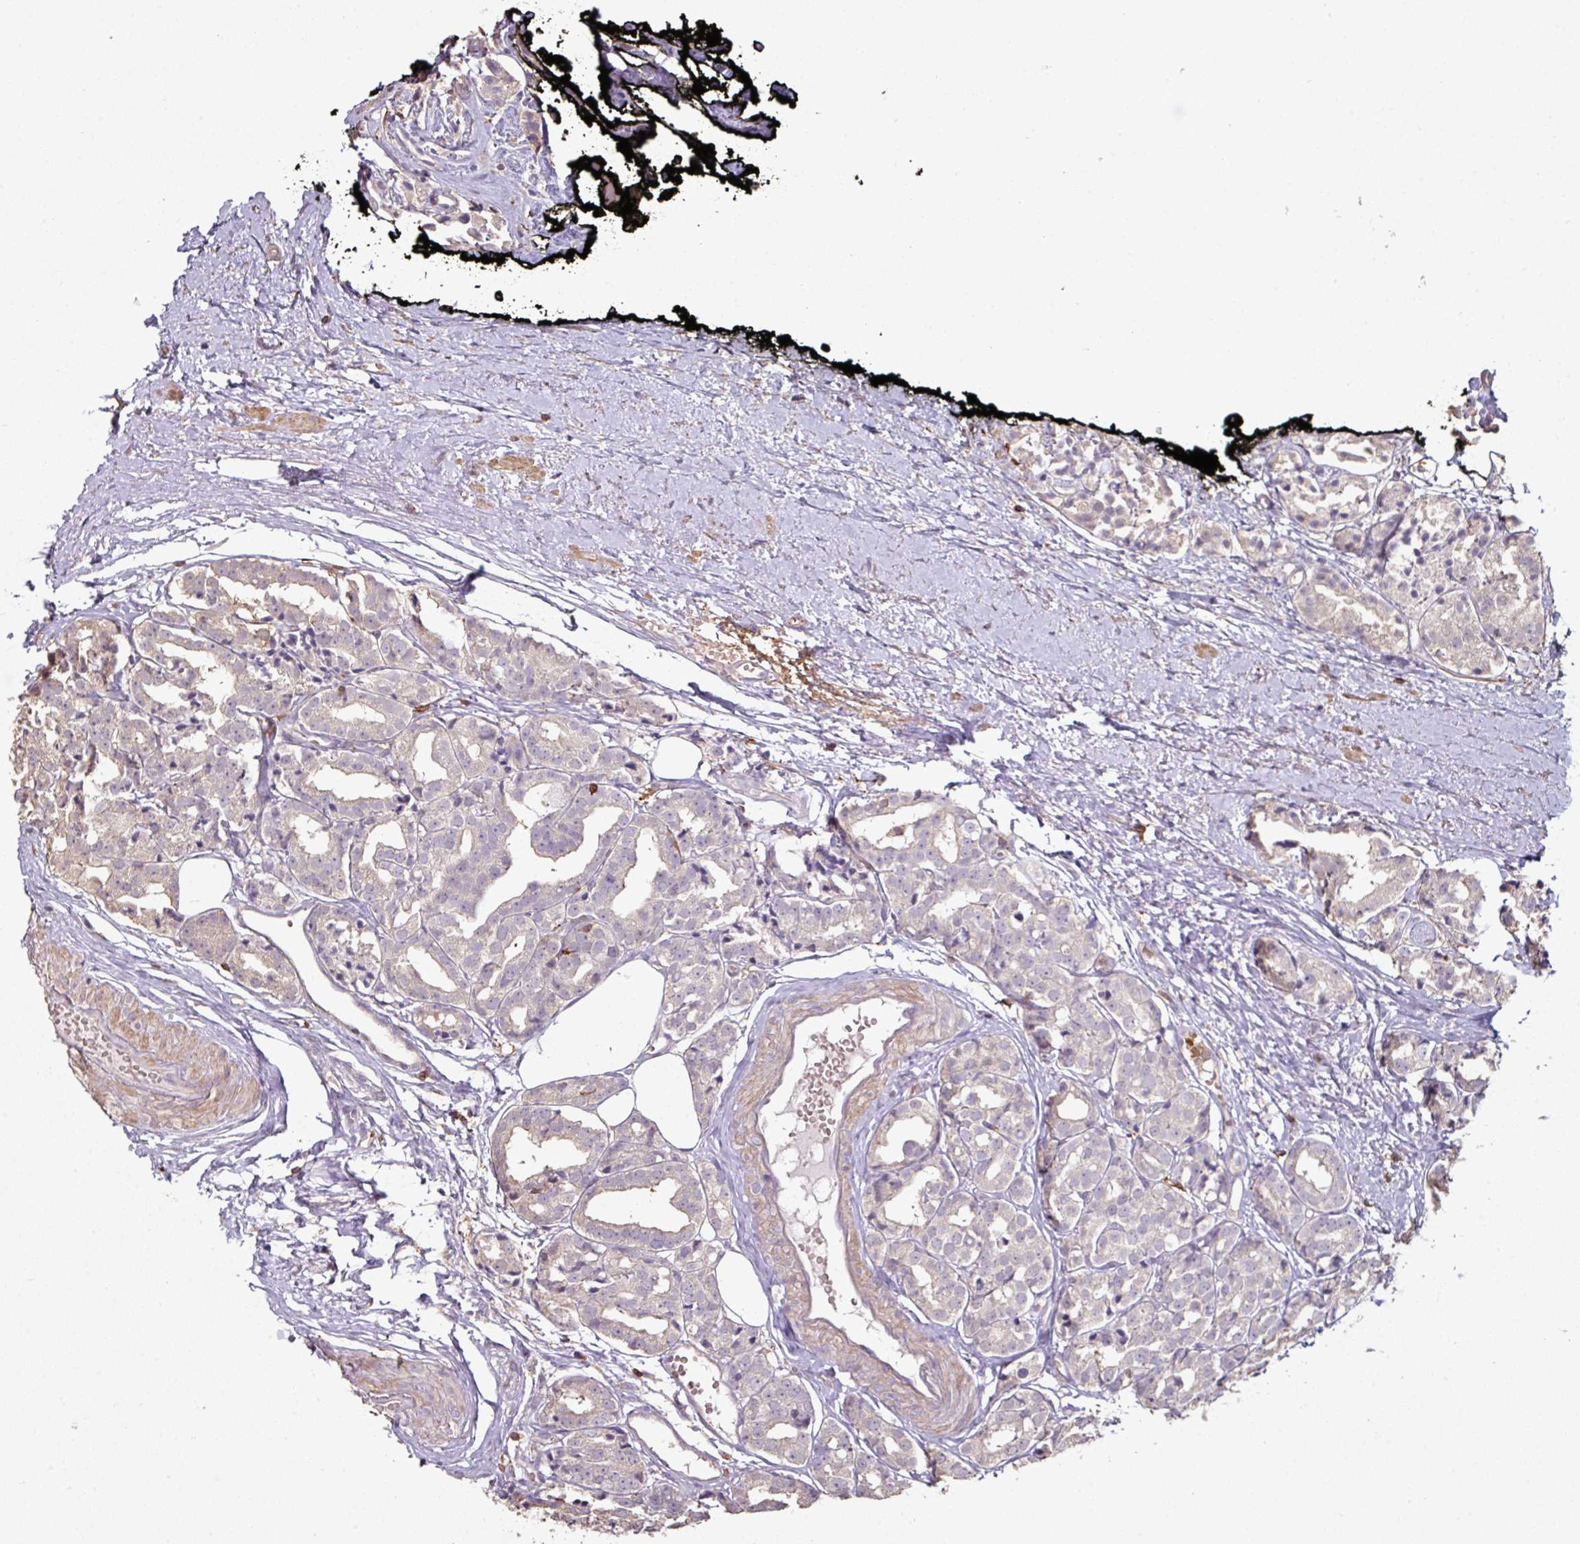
{"staining": {"intensity": "weak", "quantity": "<25%", "location": "cytoplasmic/membranous"}, "tissue": "prostate cancer", "cell_type": "Tumor cells", "image_type": "cancer", "snomed": [{"axis": "morphology", "description": "Adenocarcinoma, High grade"}, {"axis": "topography", "description": "Prostate"}], "caption": "This is an immunohistochemistry (IHC) micrograph of human prostate high-grade adenocarcinoma. There is no expression in tumor cells.", "gene": "OLFML2B", "patient": {"sex": "male", "age": 71}}